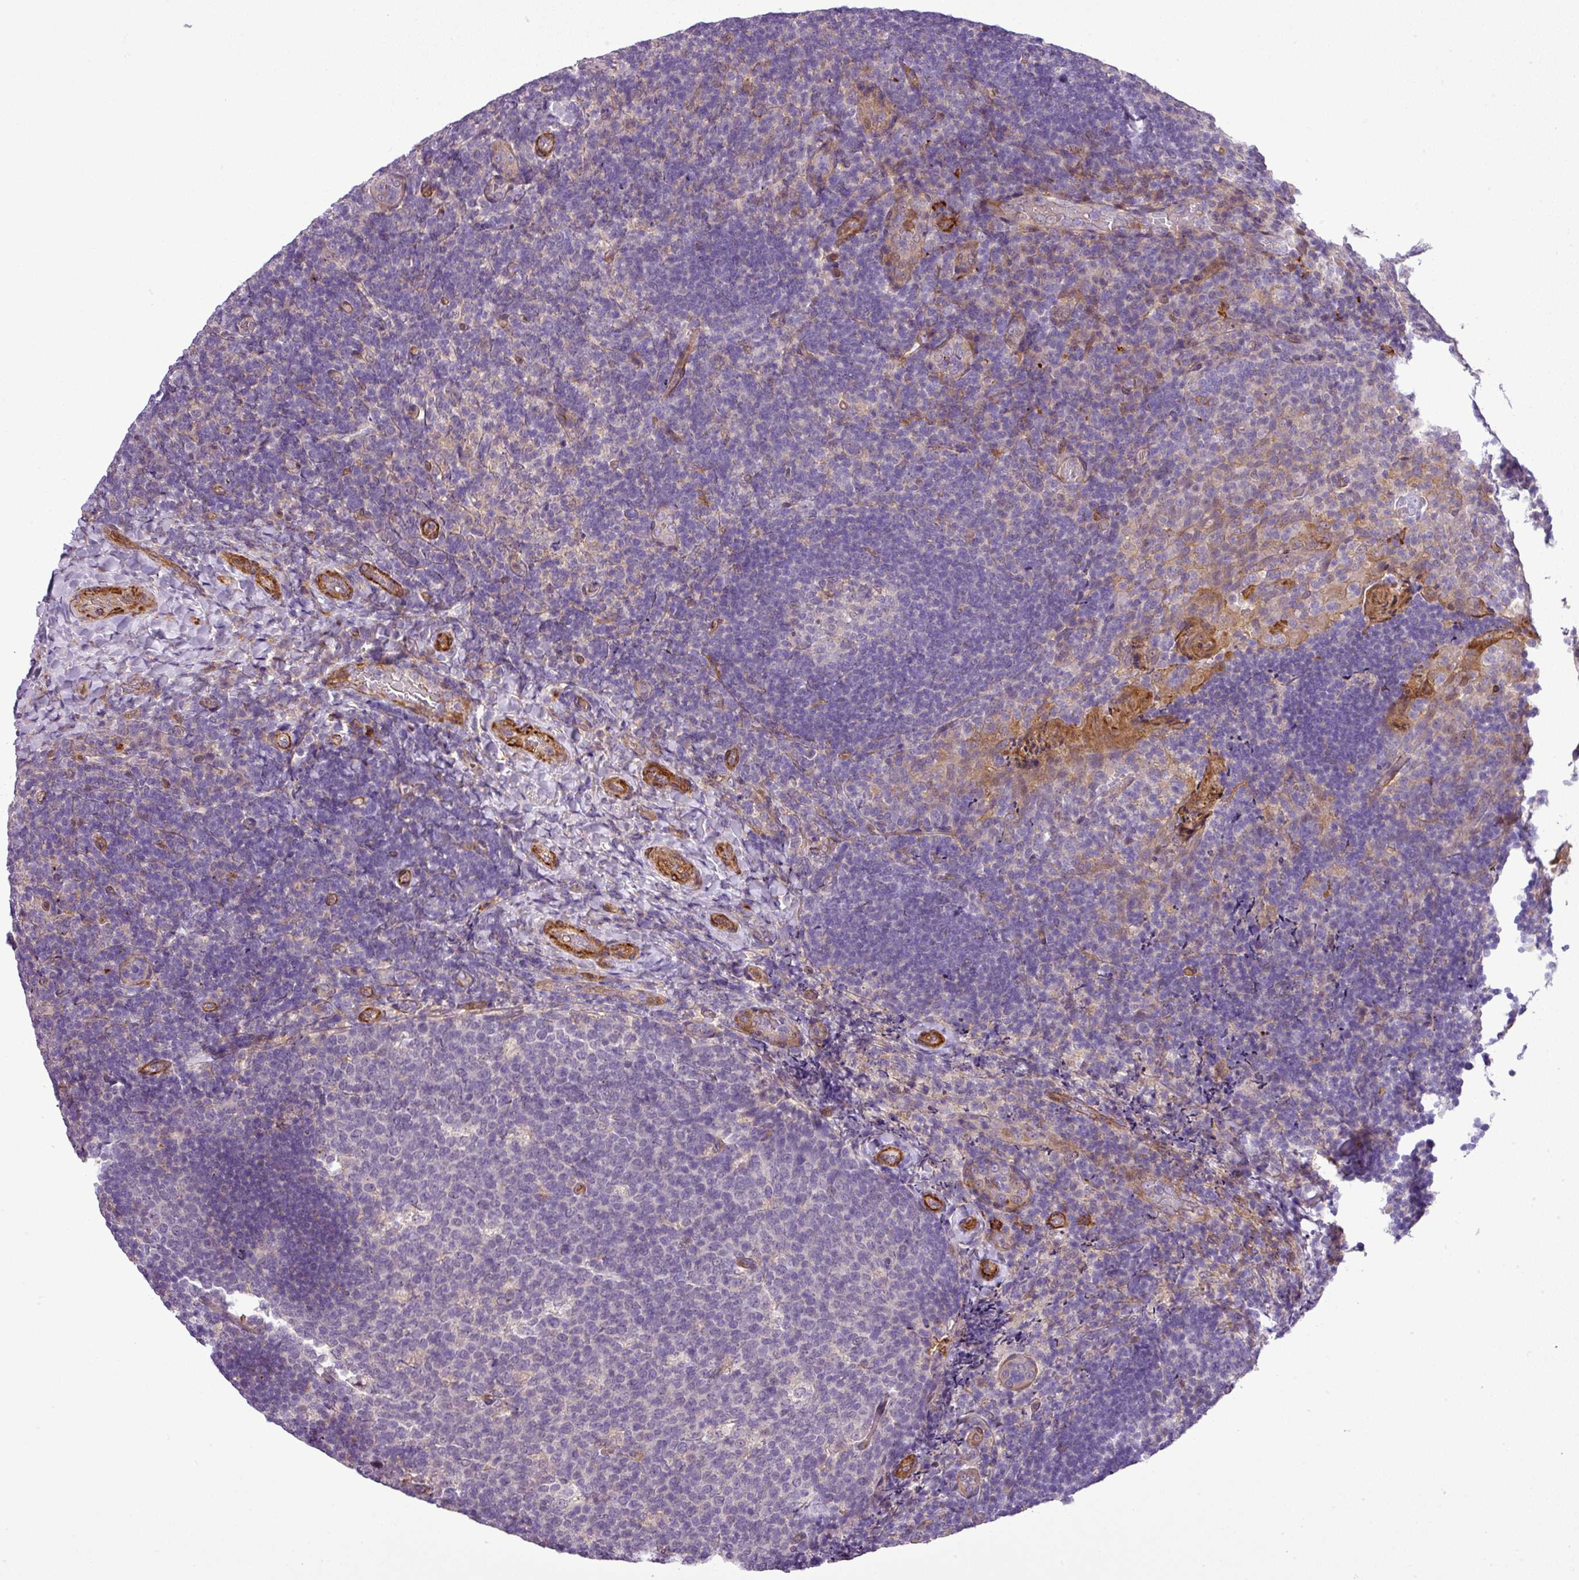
{"staining": {"intensity": "negative", "quantity": "none", "location": "none"}, "tissue": "tonsil", "cell_type": "Germinal center cells", "image_type": "normal", "snomed": [{"axis": "morphology", "description": "Normal tissue, NOS"}, {"axis": "topography", "description": "Tonsil"}], "caption": "Tonsil was stained to show a protein in brown. There is no significant staining in germinal center cells. The staining was performed using DAB to visualize the protein expression in brown, while the nuclei were stained in blue with hematoxylin (Magnification: 20x).", "gene": "NBEAL2", "patient": {"sex": "female", "age": 10}}